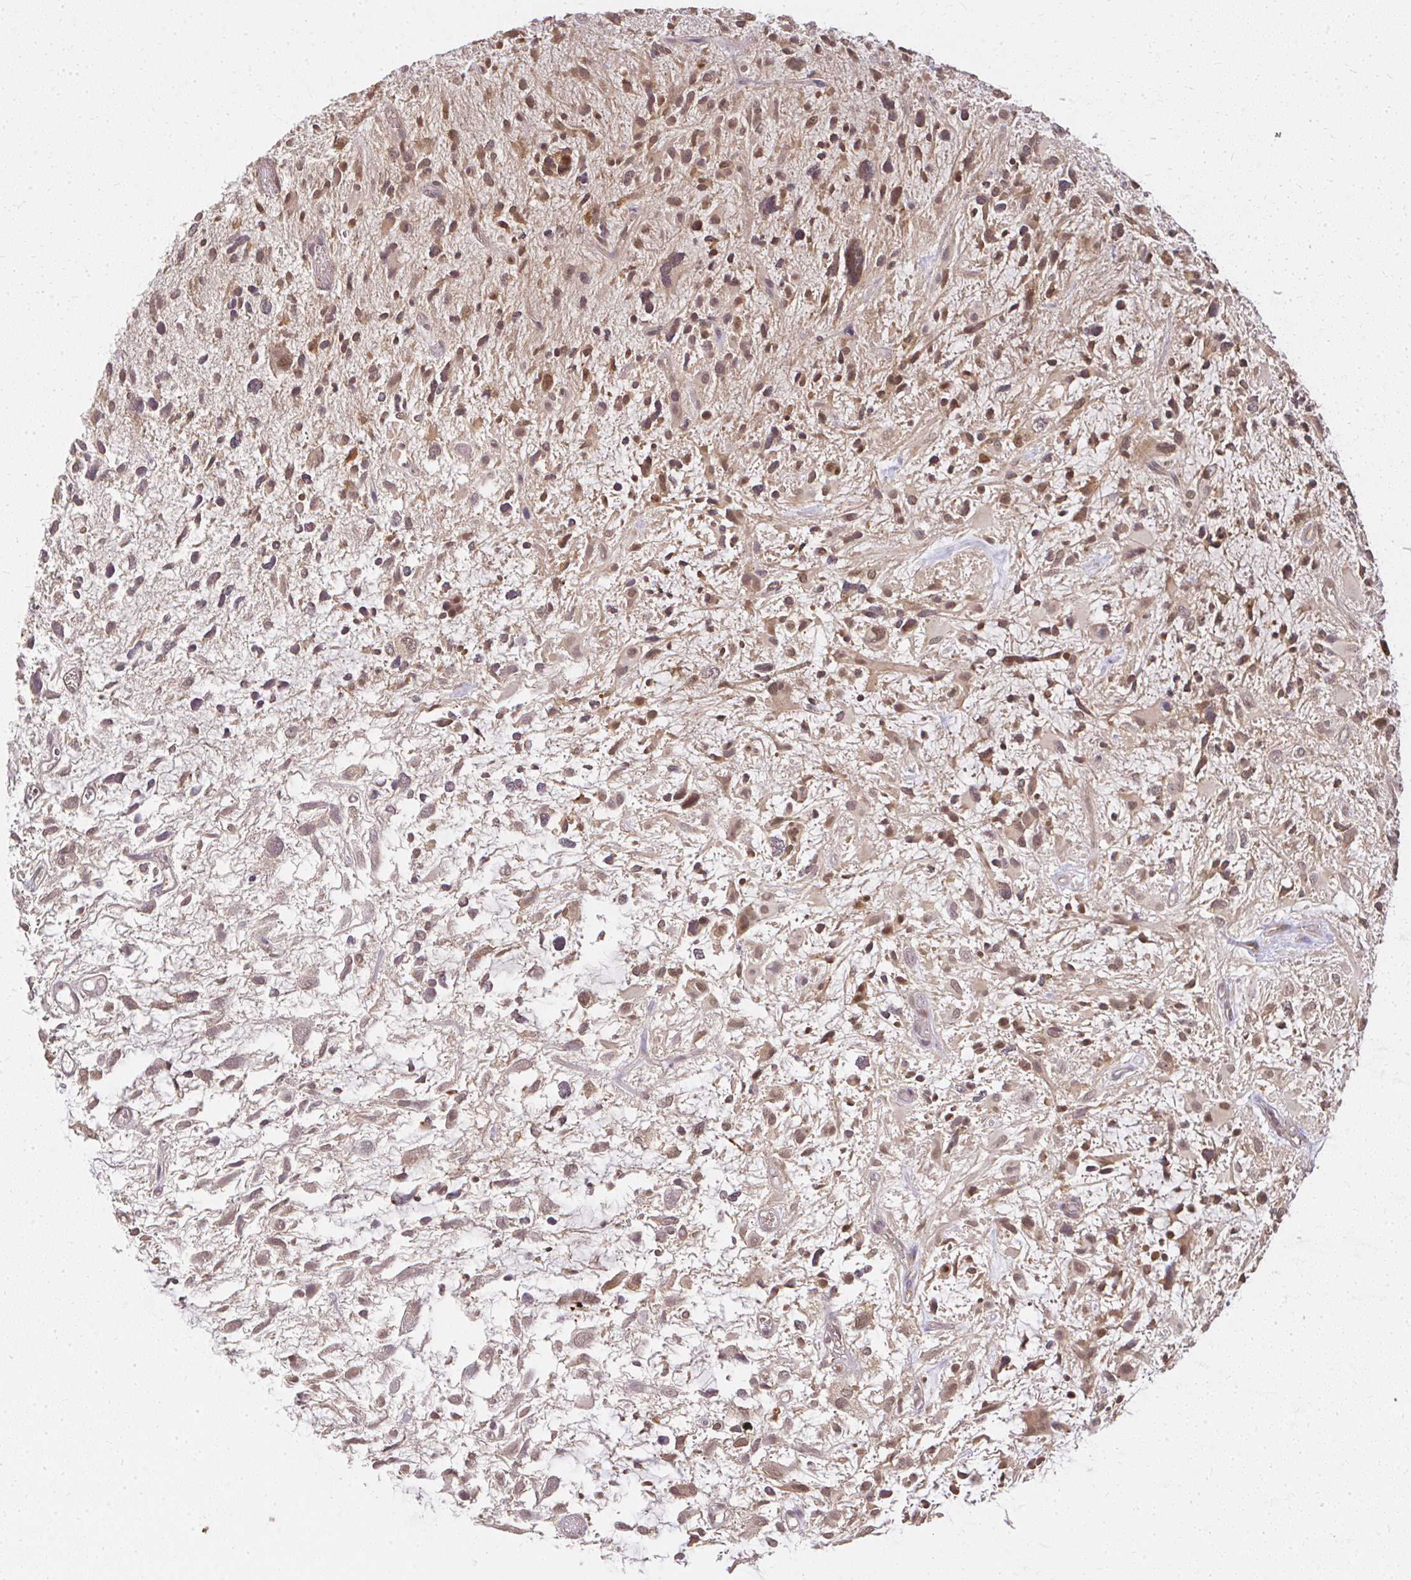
{"staining": {"intensity": "moderate", "quantity": "25%-75%", "location": "cytoplasmic/membranous,nuclear"}, "tissue": "glioma", "cell_type": "Tumor cells", "image_type": "cancer", "snomed": [{"axis": "morphology", "description": "Glioma, malignant, High grade"}, {"axis": "topography", "description": "Brain"}], "caption": "High-magnification brightfield microscopy of high-grade glioma (malignant) stained with DAB (3,3'-diaminobenzidine) (brown) and counterstained with hematoxylin (blue). tumor cells exhibit moderate cytoplasmic/membranous and nuclear staining is seen in approximately25%-75% of cells.", "gene": "LARS2", "patient": {"sex": "female", "age": 11}}